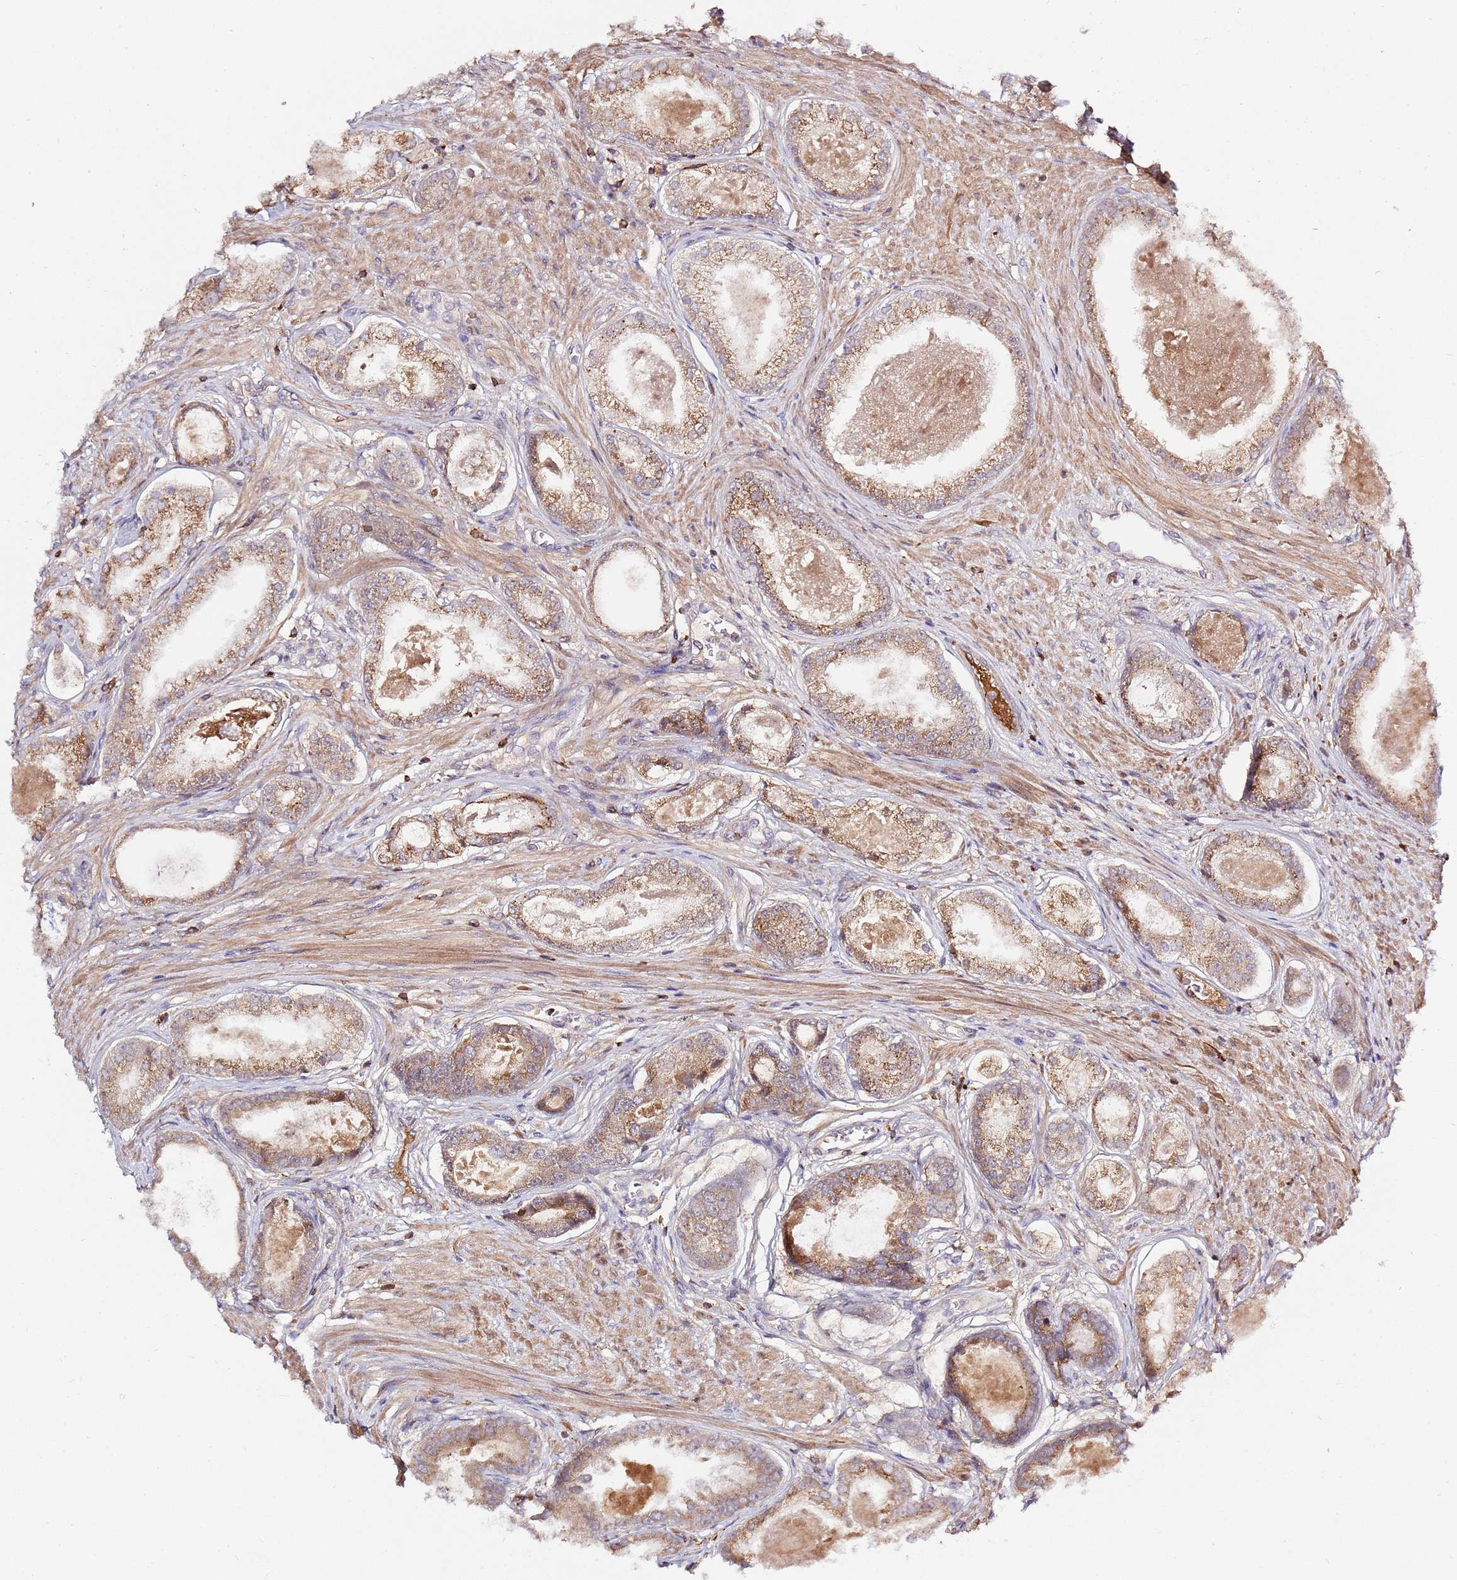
{"staining": {"intensity": "moderate", "quantity": ">75%", "location": "cytoplasmic/membranous"}, "tissue": "prostate cancer", "cell_type": "Tumor cells", "image_type": "cancer", "snomed": [{"axis": "morphology", "description": "Adenocarcinoma, Low grade"}, {"axis": "topography", "description": "Prostate"}], "caption": "Tumor cells reveal moderate cytoplasmic/membranous expression in about >75% of cells in prostate cancer (adenocarcinoma (low-grade)). Immunohistochemistry (ihc) stains the protein in brown and the nuclei are stained blue.", "gene": "ZNF624", "patient": {"sex": "male", "age": 68}}